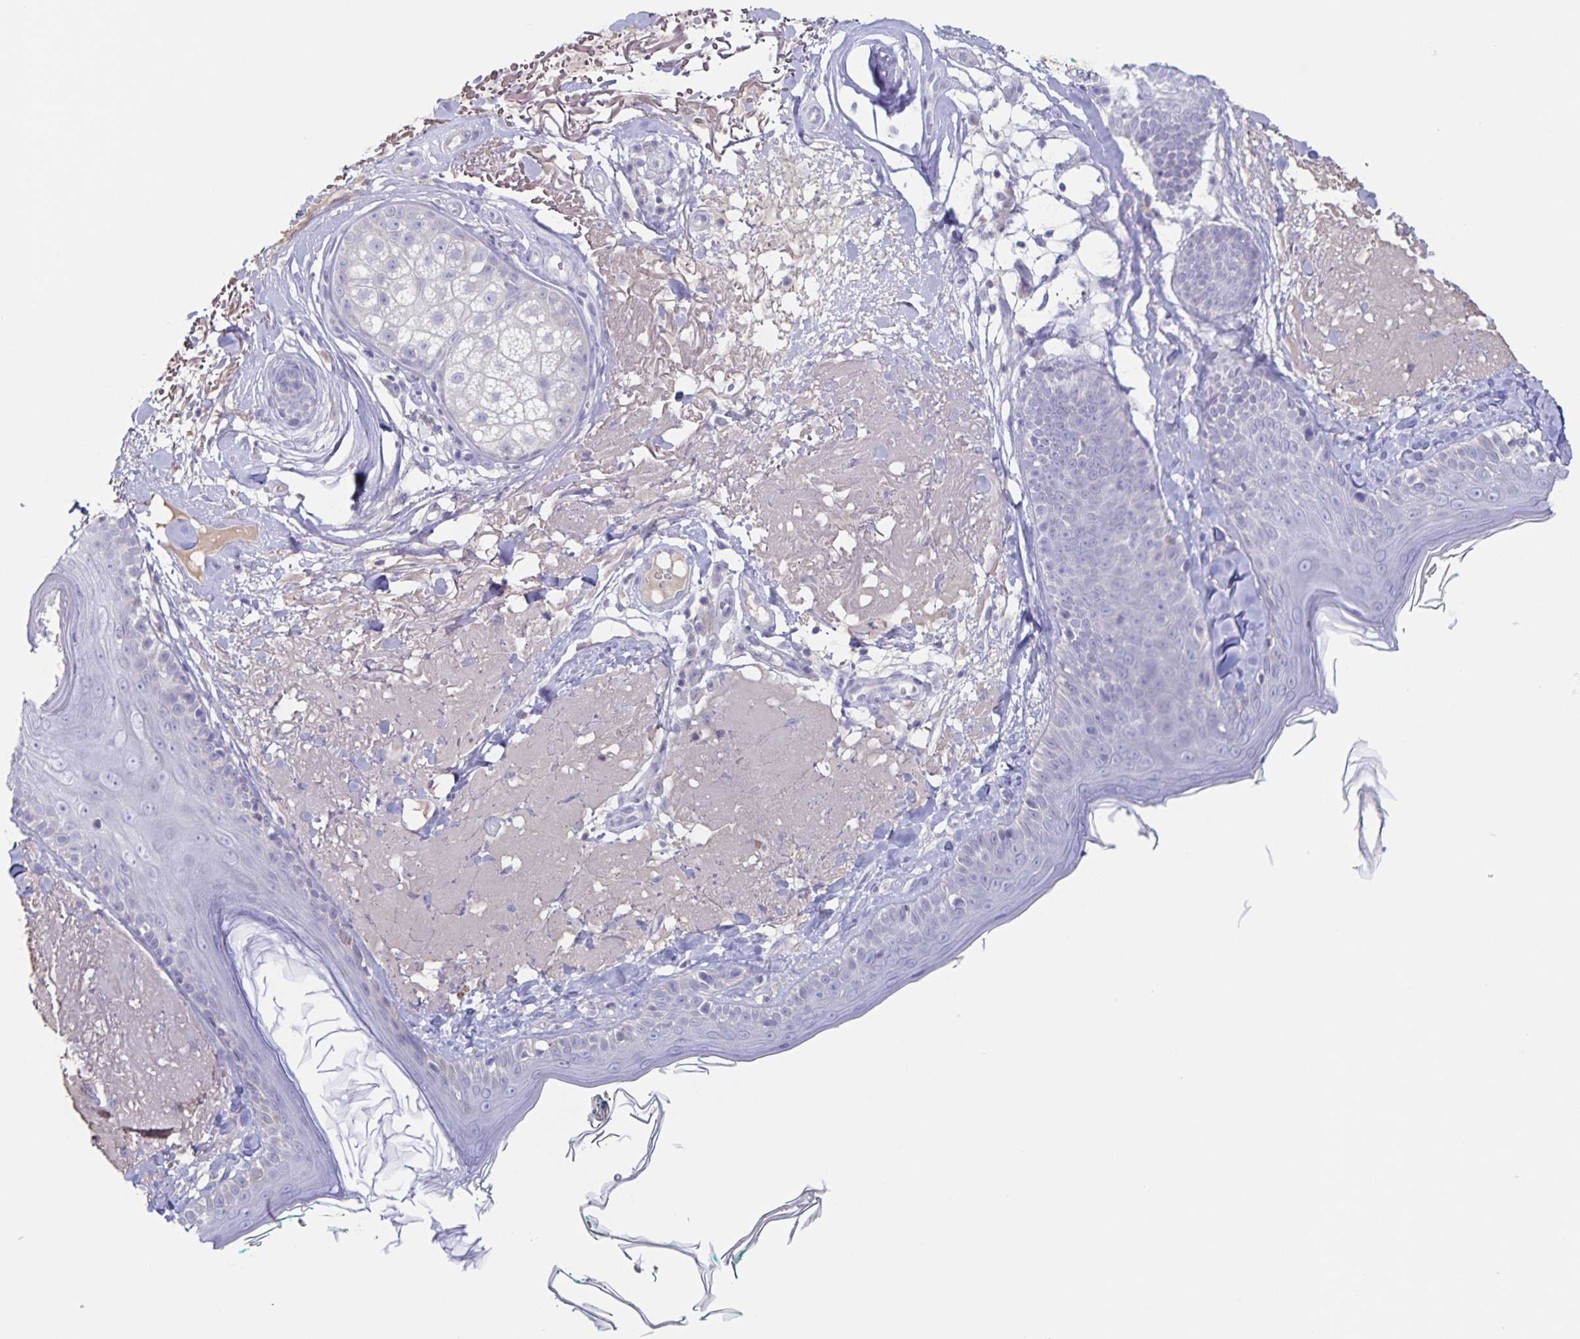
{"staining": {"intensity": "negative", "quantity": "none", "location": "none"}, "tissue": "skin", "cell_type": "Fibroblasts", "image_type": "normal", "snomed": [{"axis": "morphology", "description": "Normal tissue, NOS"}, {"axis": "topography", "description": "Skin"}], "caption": "DAB (3,3'-diaminobenzidine) immunohistochemical staining of normal human skin reveals no significant expression in fibroblasts.", "gene": "RPL36A", "patient": {"sex": "male", "age": 73}}